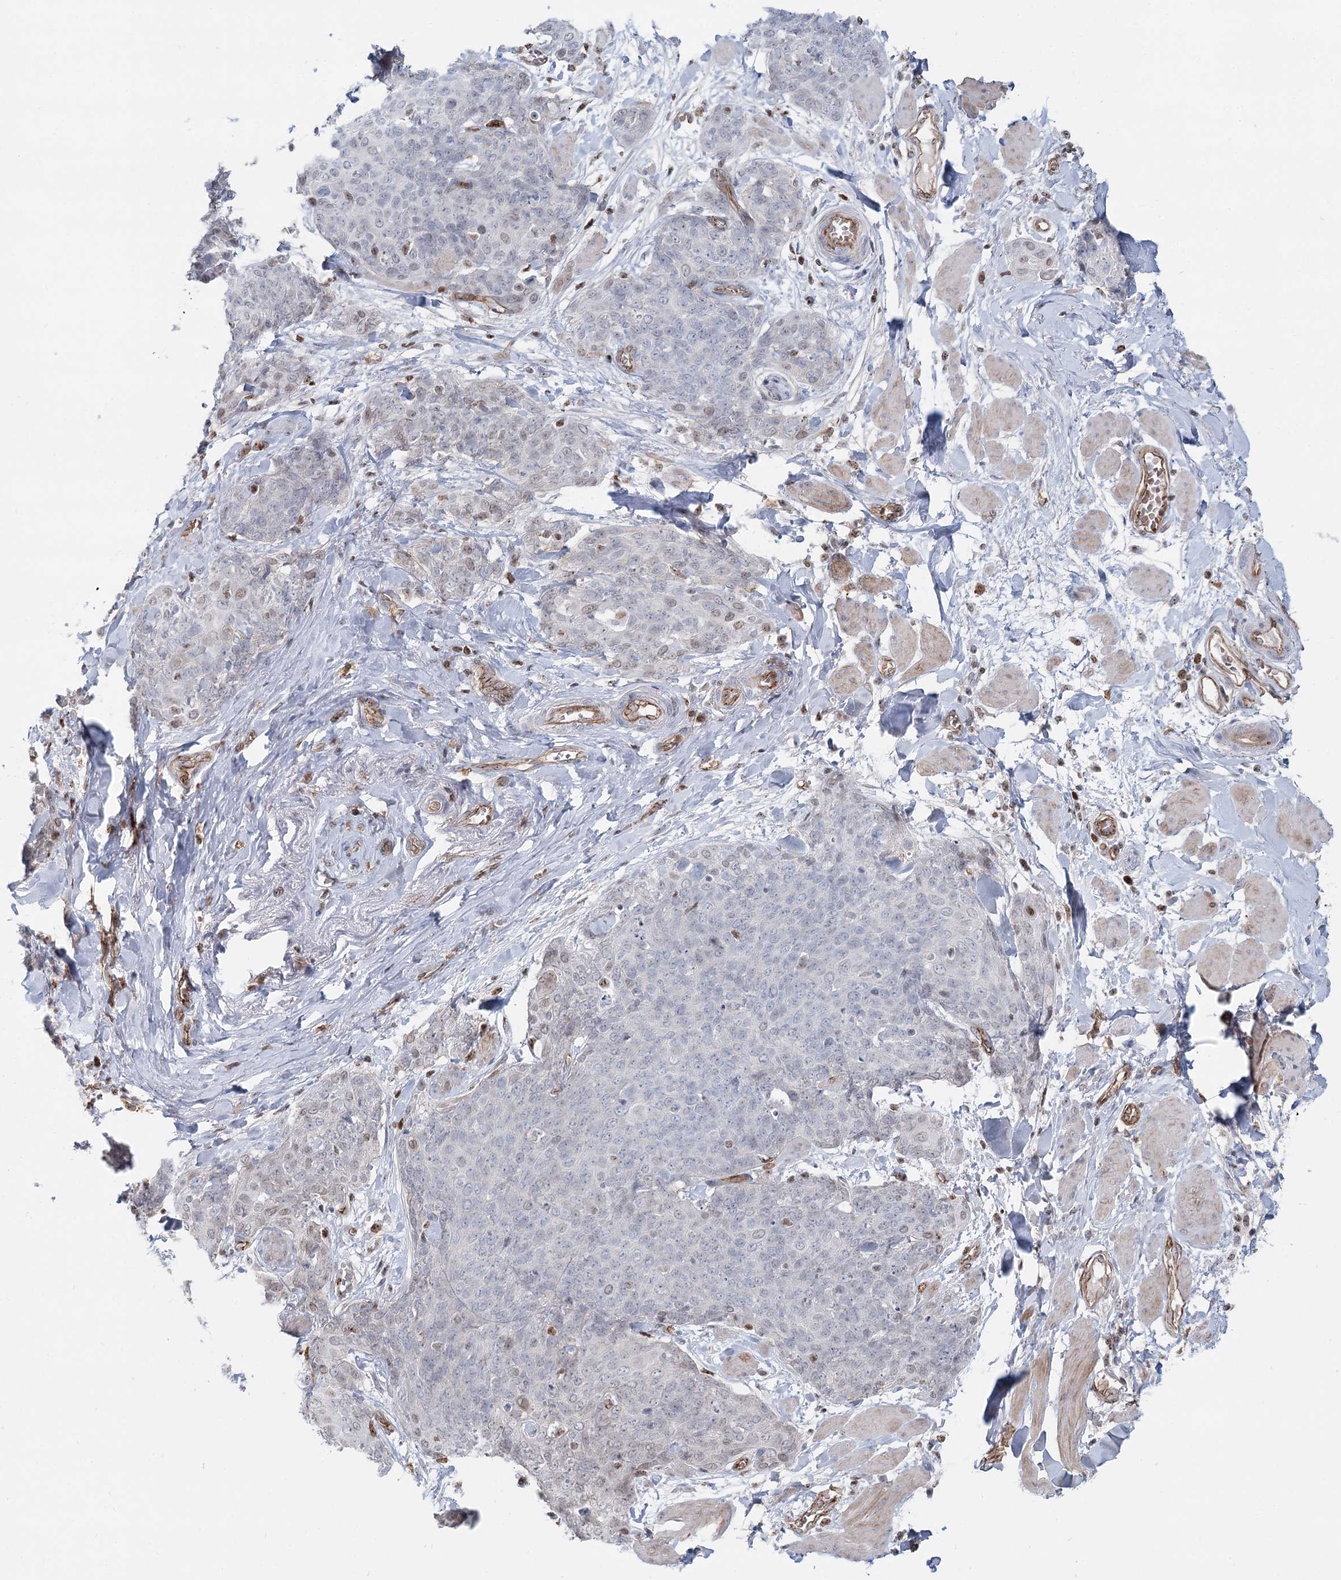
{"staining": {"intensity": "weak", "quantity": "<25%", "location": "nuclear"}, "tissue": "skin cancer", "cell_type": "Tumor cells", "image_type": "cancer", "snomed": [{"axis": "morphology", "description": "Squamous cell carcinoma, NOS"}, {"axis": "topography", "description": "Skin"}, {"axis": "topography", "description": "Vulva"}], "caption": "A high-resolution micrograph shows IHC staining of squamous cell carcinoma (skin), which shows no significant staining in tumor cells. (DAB (3,3'-diaminobenzidine) immunohistochemistry (IHC), high magnification).", "gene": "ZFYVE28", "patient": {"sex": "female", "age": 85}}